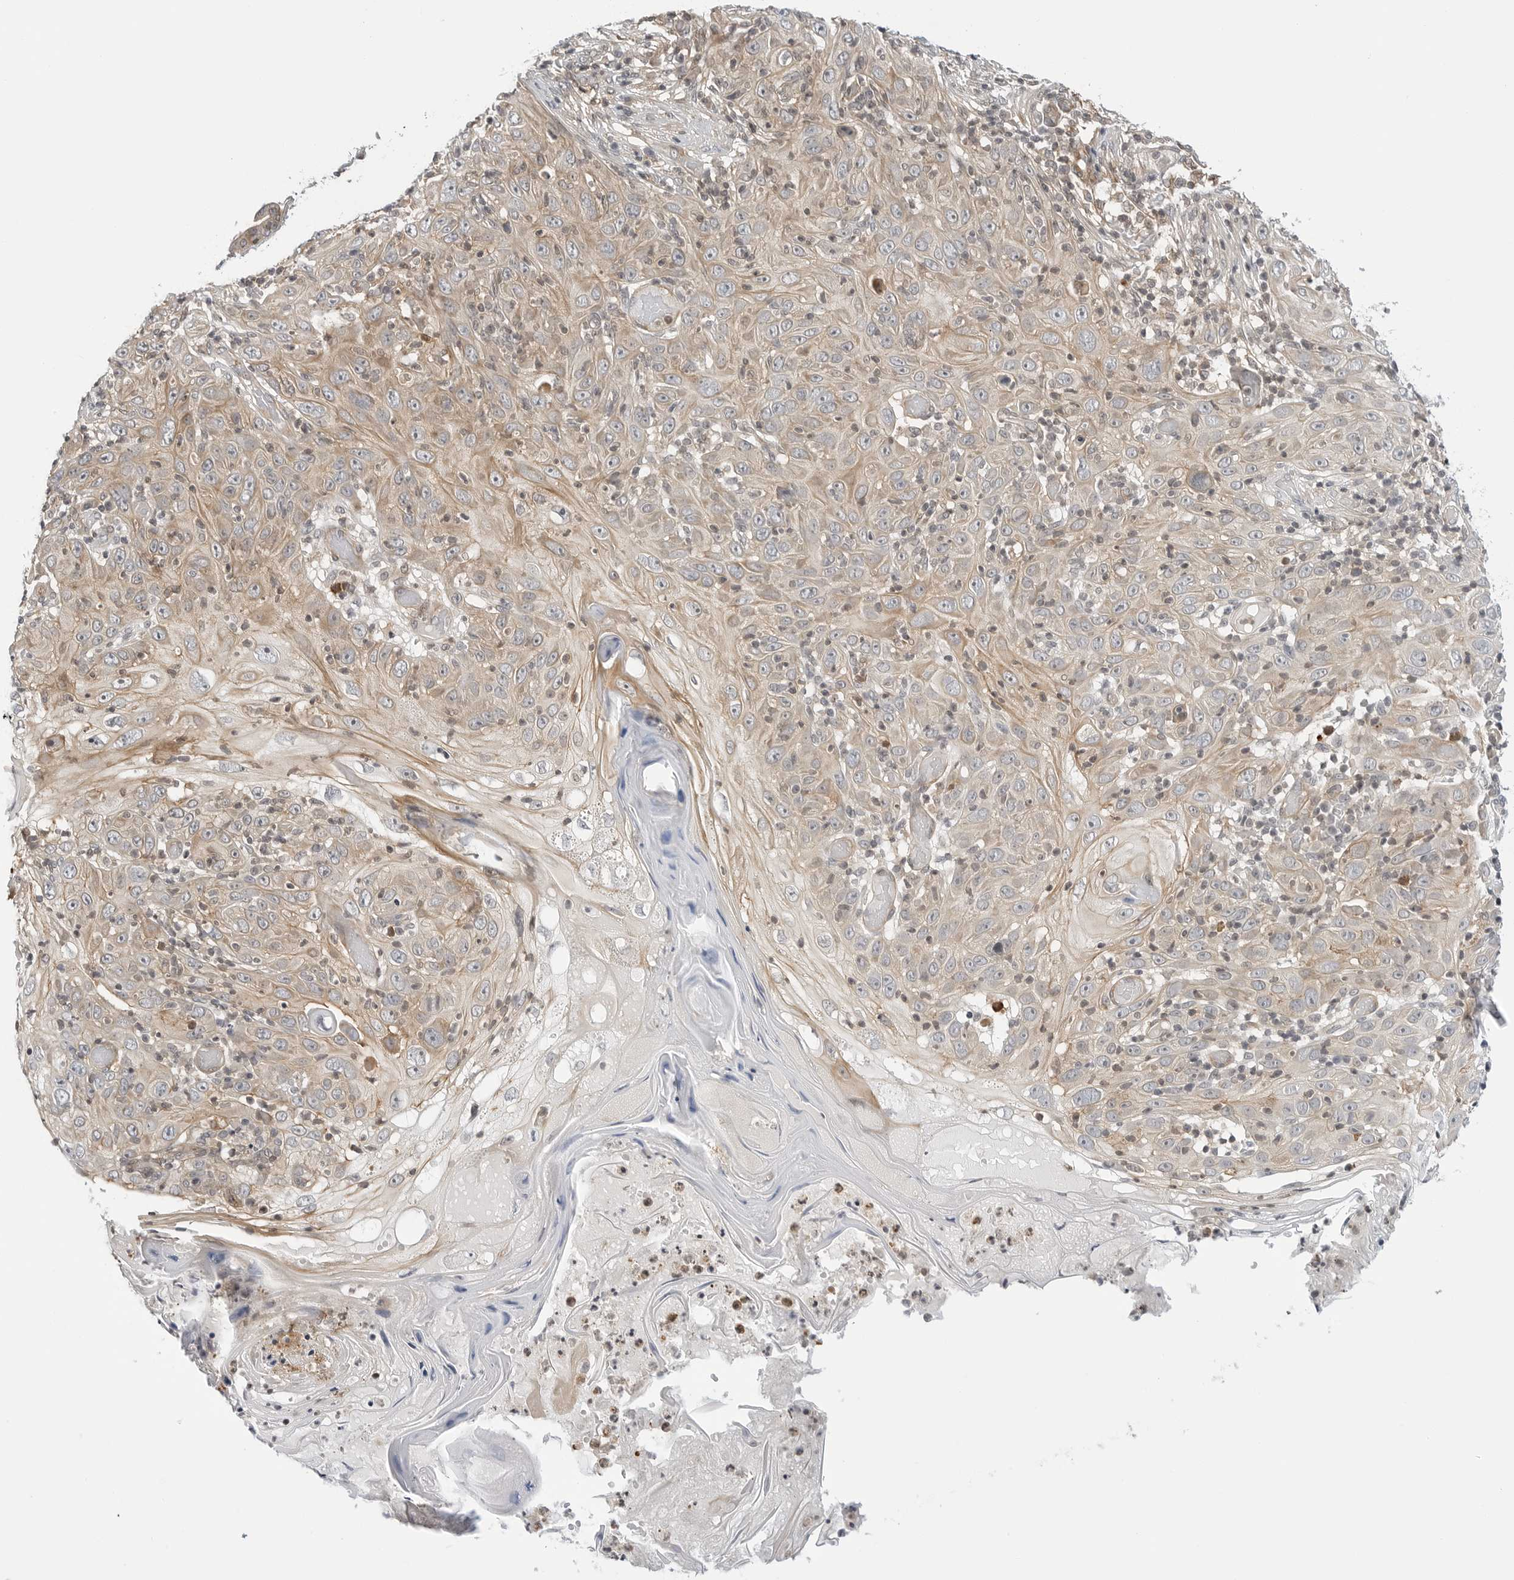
{"staining": {"intensity": "weak", "quantity": "25%-75%", "location": "cytoplasmic/membranous"}, "tissue": "skin cancer", "cell_type": "Tumor cells", "image_type": "cancer", "snomed": [{"axis": "morphology", "description": "Squamous cell carcinoma, NOS"}, {"axis": "topography", "description": "Skin"}], "caption": "DAB immunohistochemical staining of squamous cell carcinoma (skin) shows weak cytoplasmic/membranous protein expression in about 25%-75% of tumor cells. (IHC, brightfield microscopy, high magnification).", "gene": "STXBP3", "patient": {"sex": "female", "age": 88}}